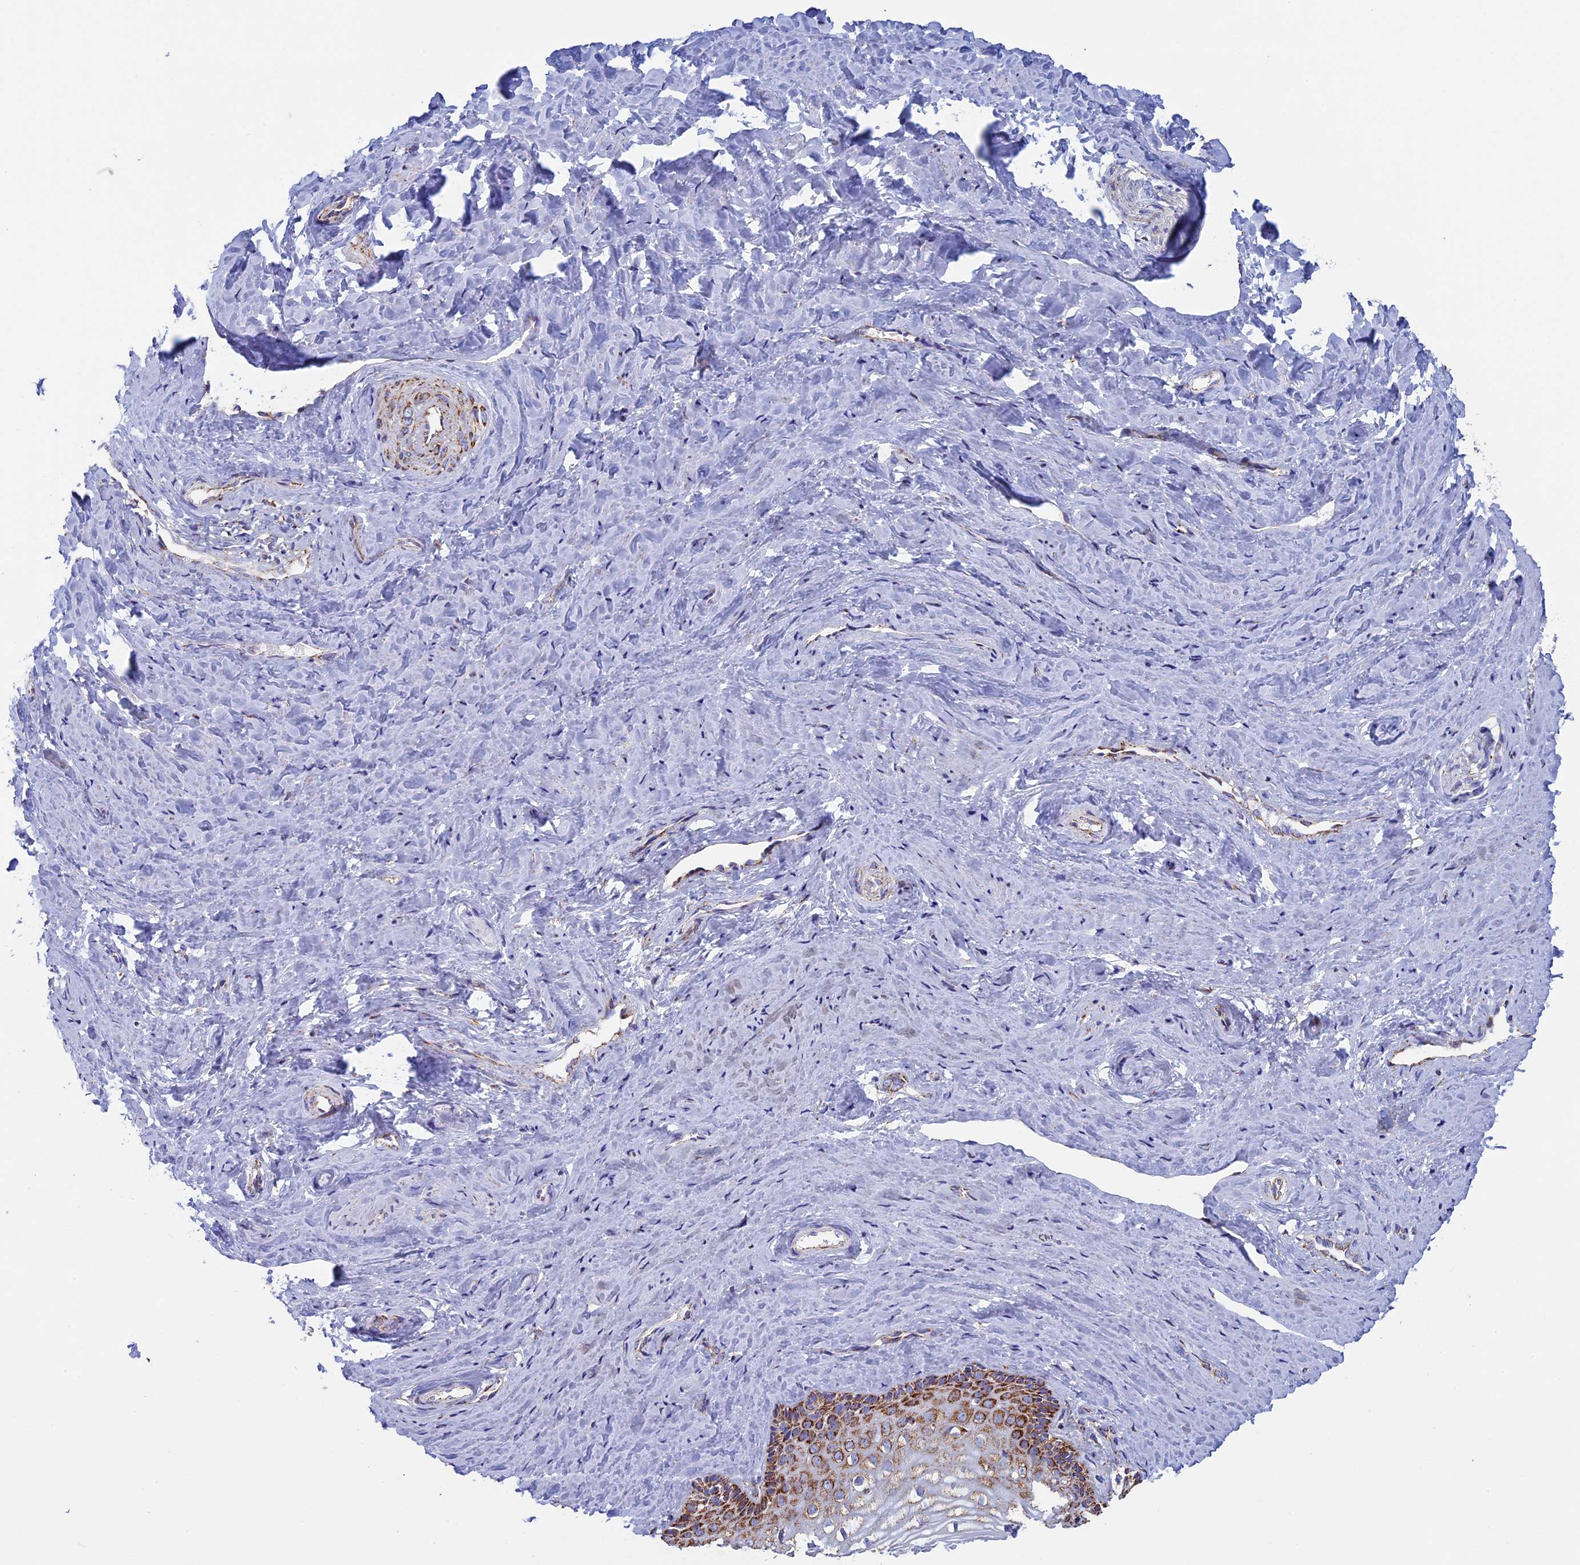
{"staining": {"intensity": "strong", "quantity": "25%-75%", "location": "cytoplasmic/membranous"}, "tissue": "vagina", "cell_type": "Squamous epithelial cells", "image_type": "normal", "snomed": [{"axis": "morphology", "description": "Normal tissue, NOS"}, {"axis": "topography", "description": "Vagina"}, {"axis": "topography", "description": "Cervix"}], "caption": "Immunohistochemical staining of benign vagina displays 25%-75% levels of strong cytoplasmic/membranous protein expression in approximately 25%-75% of squamous epithelial cells.", "gene": "UQCRFS1", "patient": {"sex": "female", "age": 40}}